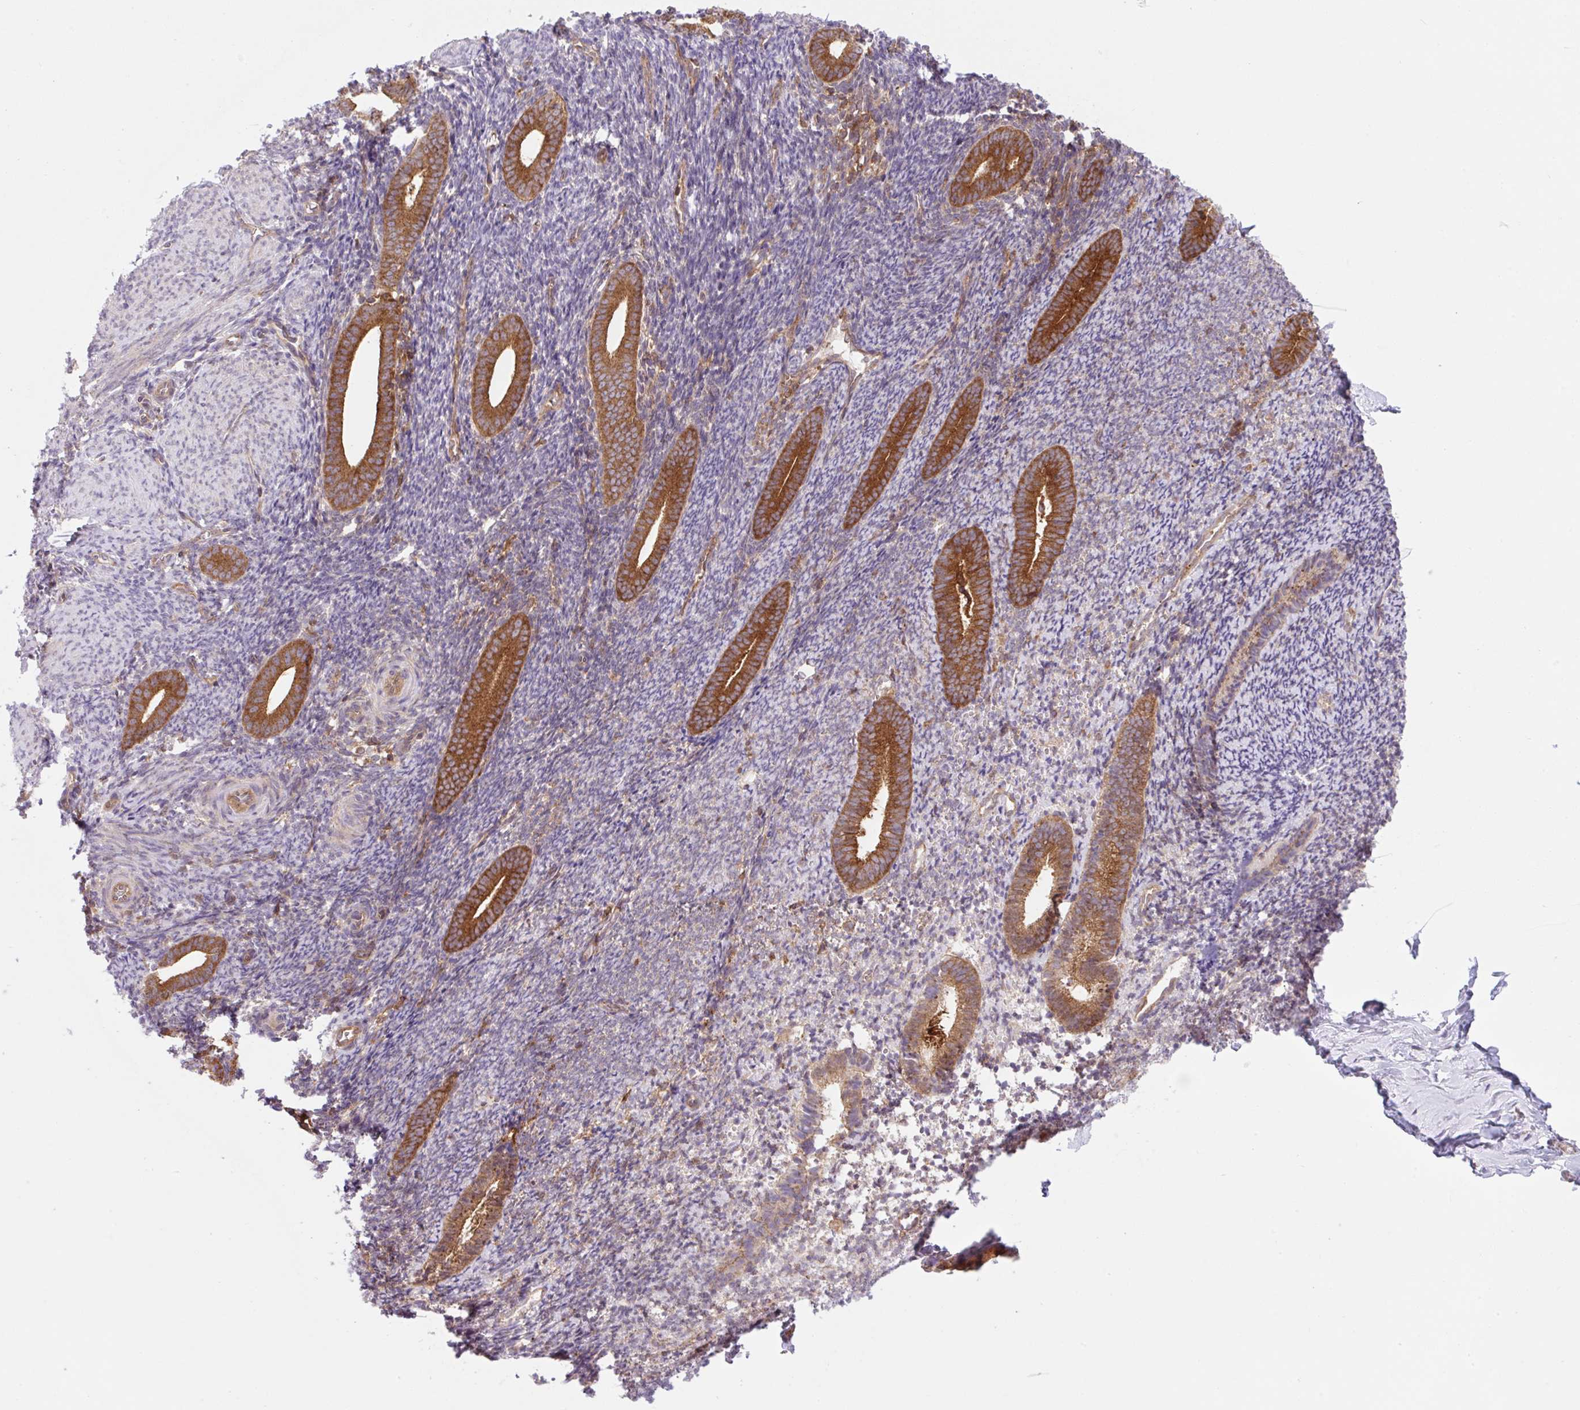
{"staining": {"intensity": "moderate", "quantity": "<25%", "location": "cytoplasmic/membranous"}, "tissue": "endometrium", "cell_type": "Cells in endometrial stroma", "image_type": "normal", "snomed": [{"axis": "morphology", "description": "Normal tissue, NOS"}, {"axis": "topography", "description": "Endometrium"}], "caption": "Cells in endometrial stroma show low levels of moderate cytoplasmic/membranous expression in approximately <25% of cells in benign endometrium.", "gene": "VPS4A", "patient": {"sex": "female", "age": 39}}